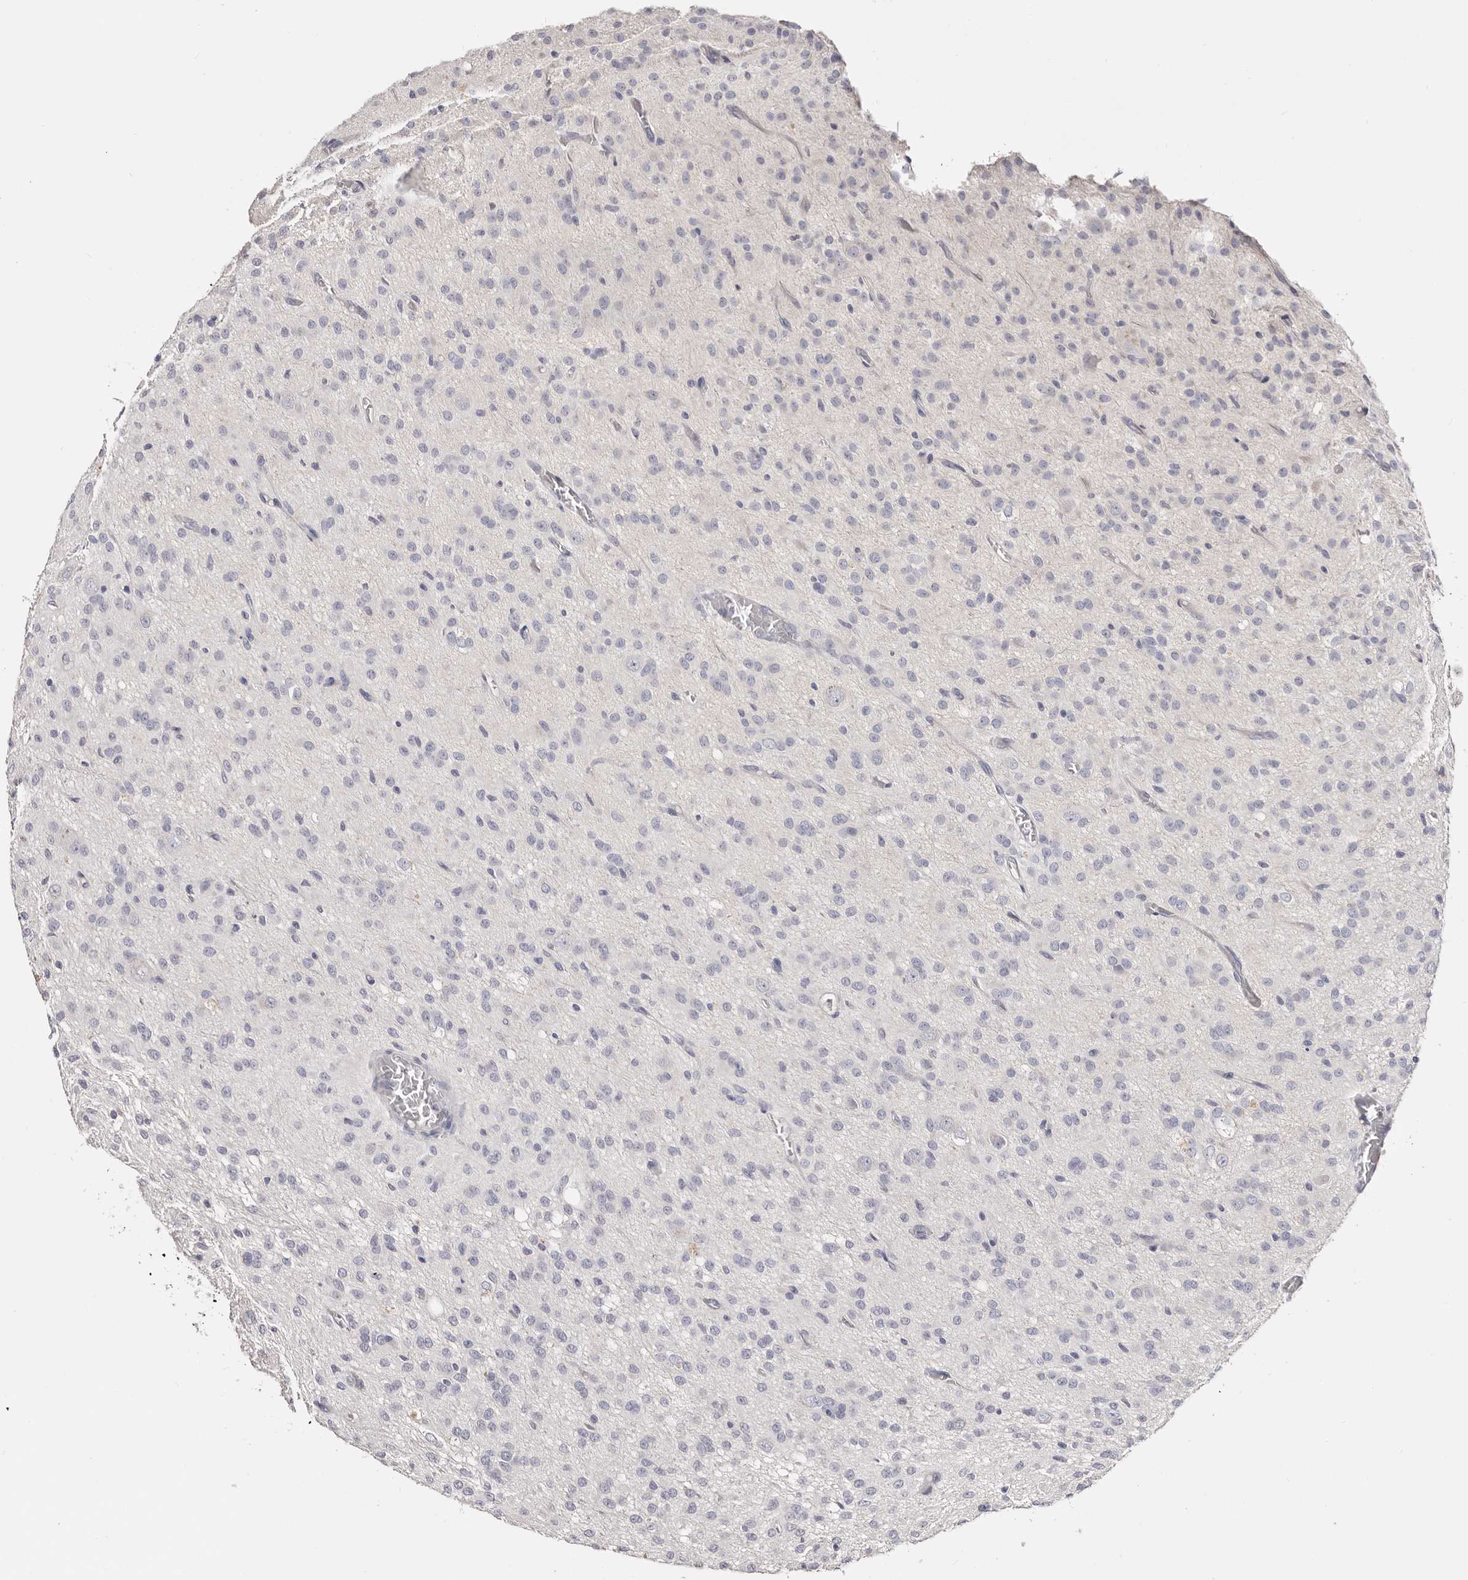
{"staining": {"intensity": "negative", "quantity": "none", "location": "none"}, "tissue": "glioma", "cell_type": "Tumor cells", "image_type": "cancer", "snomed": [{"axis": "morphology", "description": "Glioma, malignant, High grade"}, {"axis": "topography", "description": "Brain"}], "caption": "Tumor cells are negative for protein expression in human malignant high-grade glioma.", "gene": "AKNAD1", "patient": {"sex": "female", "age": 59}}